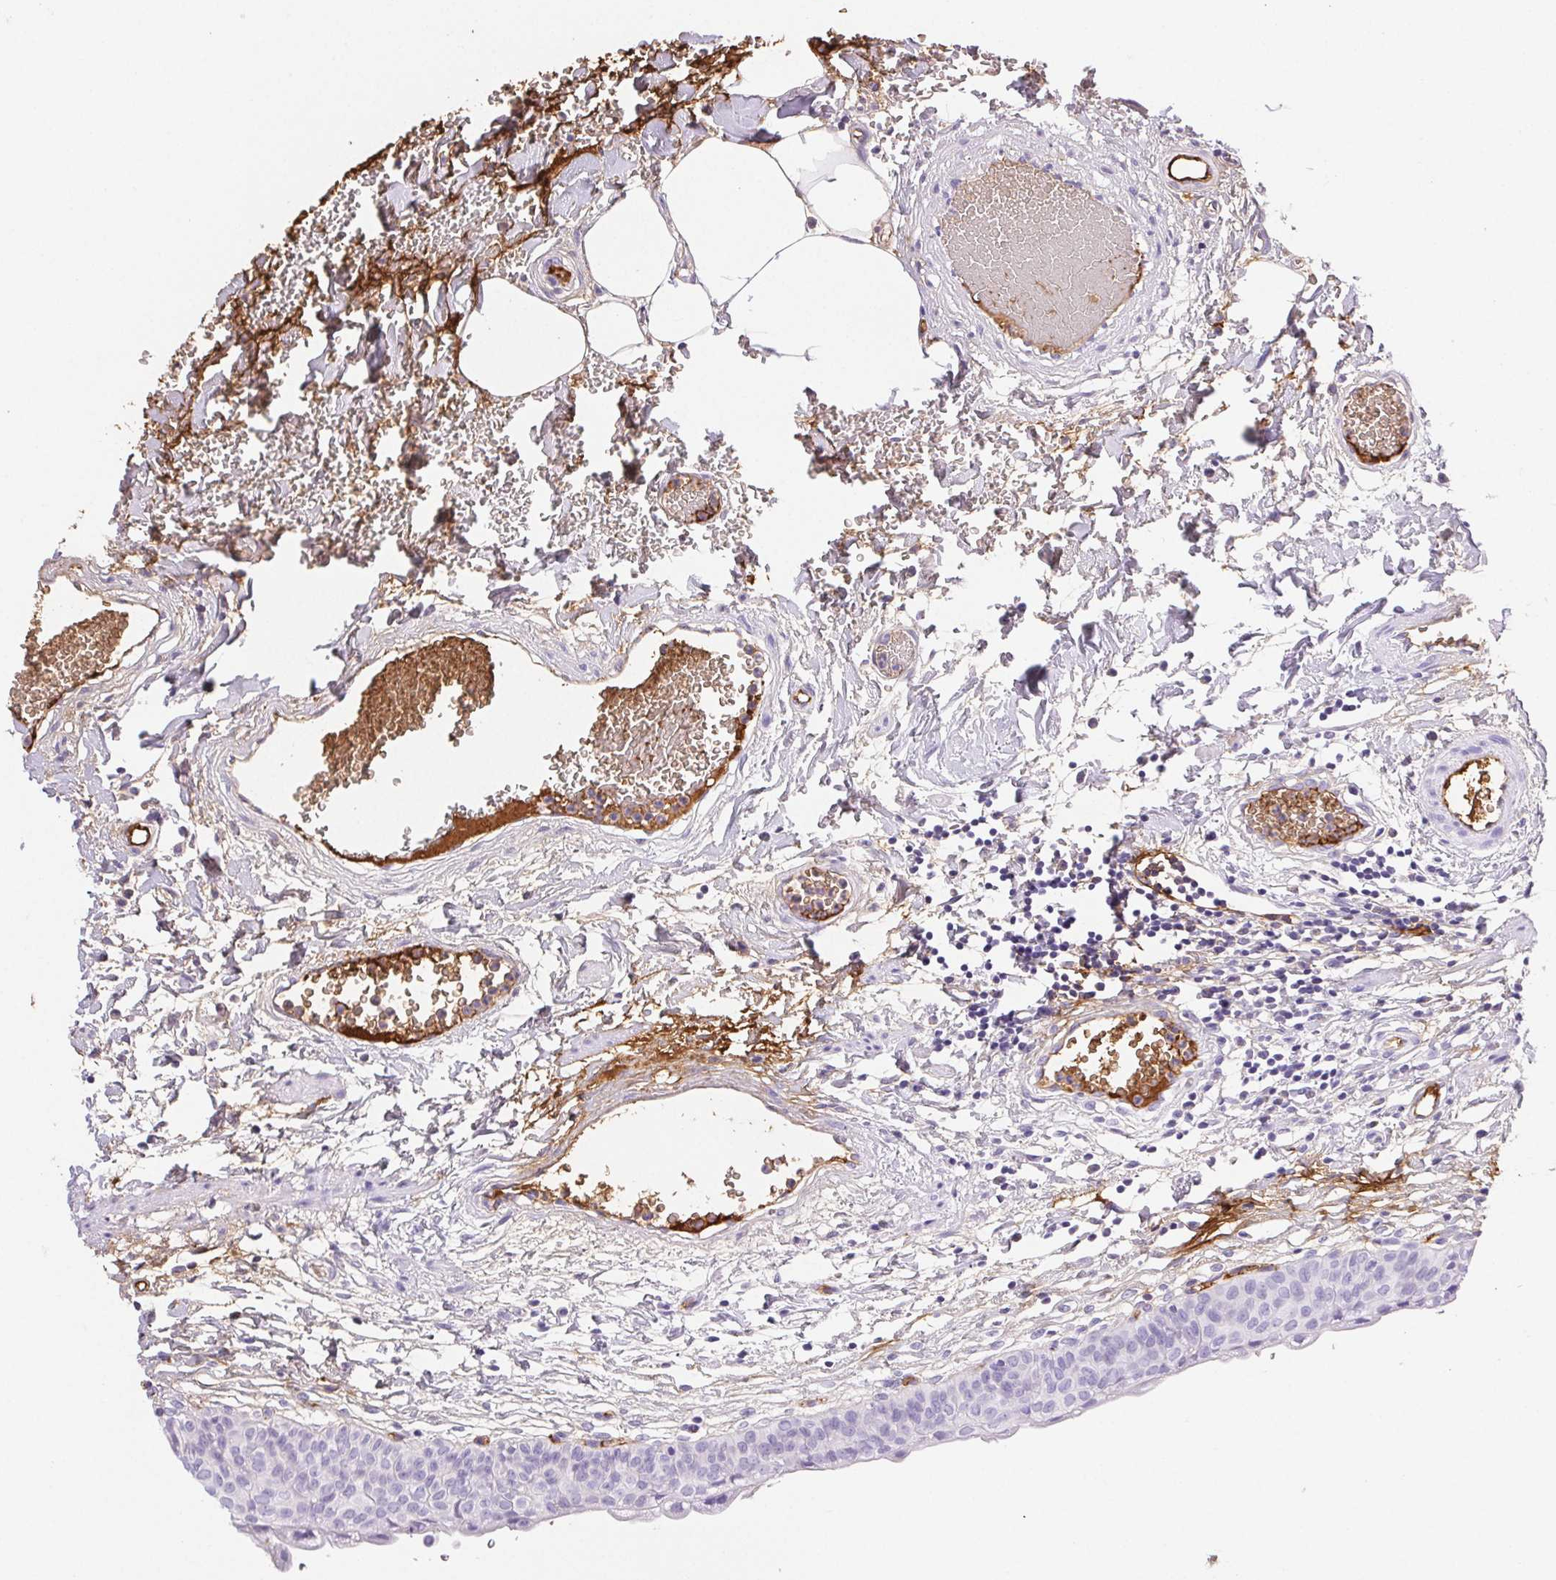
{"staining": {"intensity": "moderate", "quantity": "<25%", "location": "cytoplasmic/membranous"}, "tissue": "urinary bladder", "cell_type": "Urothelial cells", "image_type": "normal", "snomed": [{"axis": "morphology", "description": "Normal tissue, NOS"}, {"axis": "topography", "description": "Urinary bladder"}], "caption": "Protein staining of normal urinary bladder shows moderate cytoplasmic/membranous positivity in about <25% of urothelial cells.", "gene": "FGA", "patient": {"sex": "male", "age": 55}}